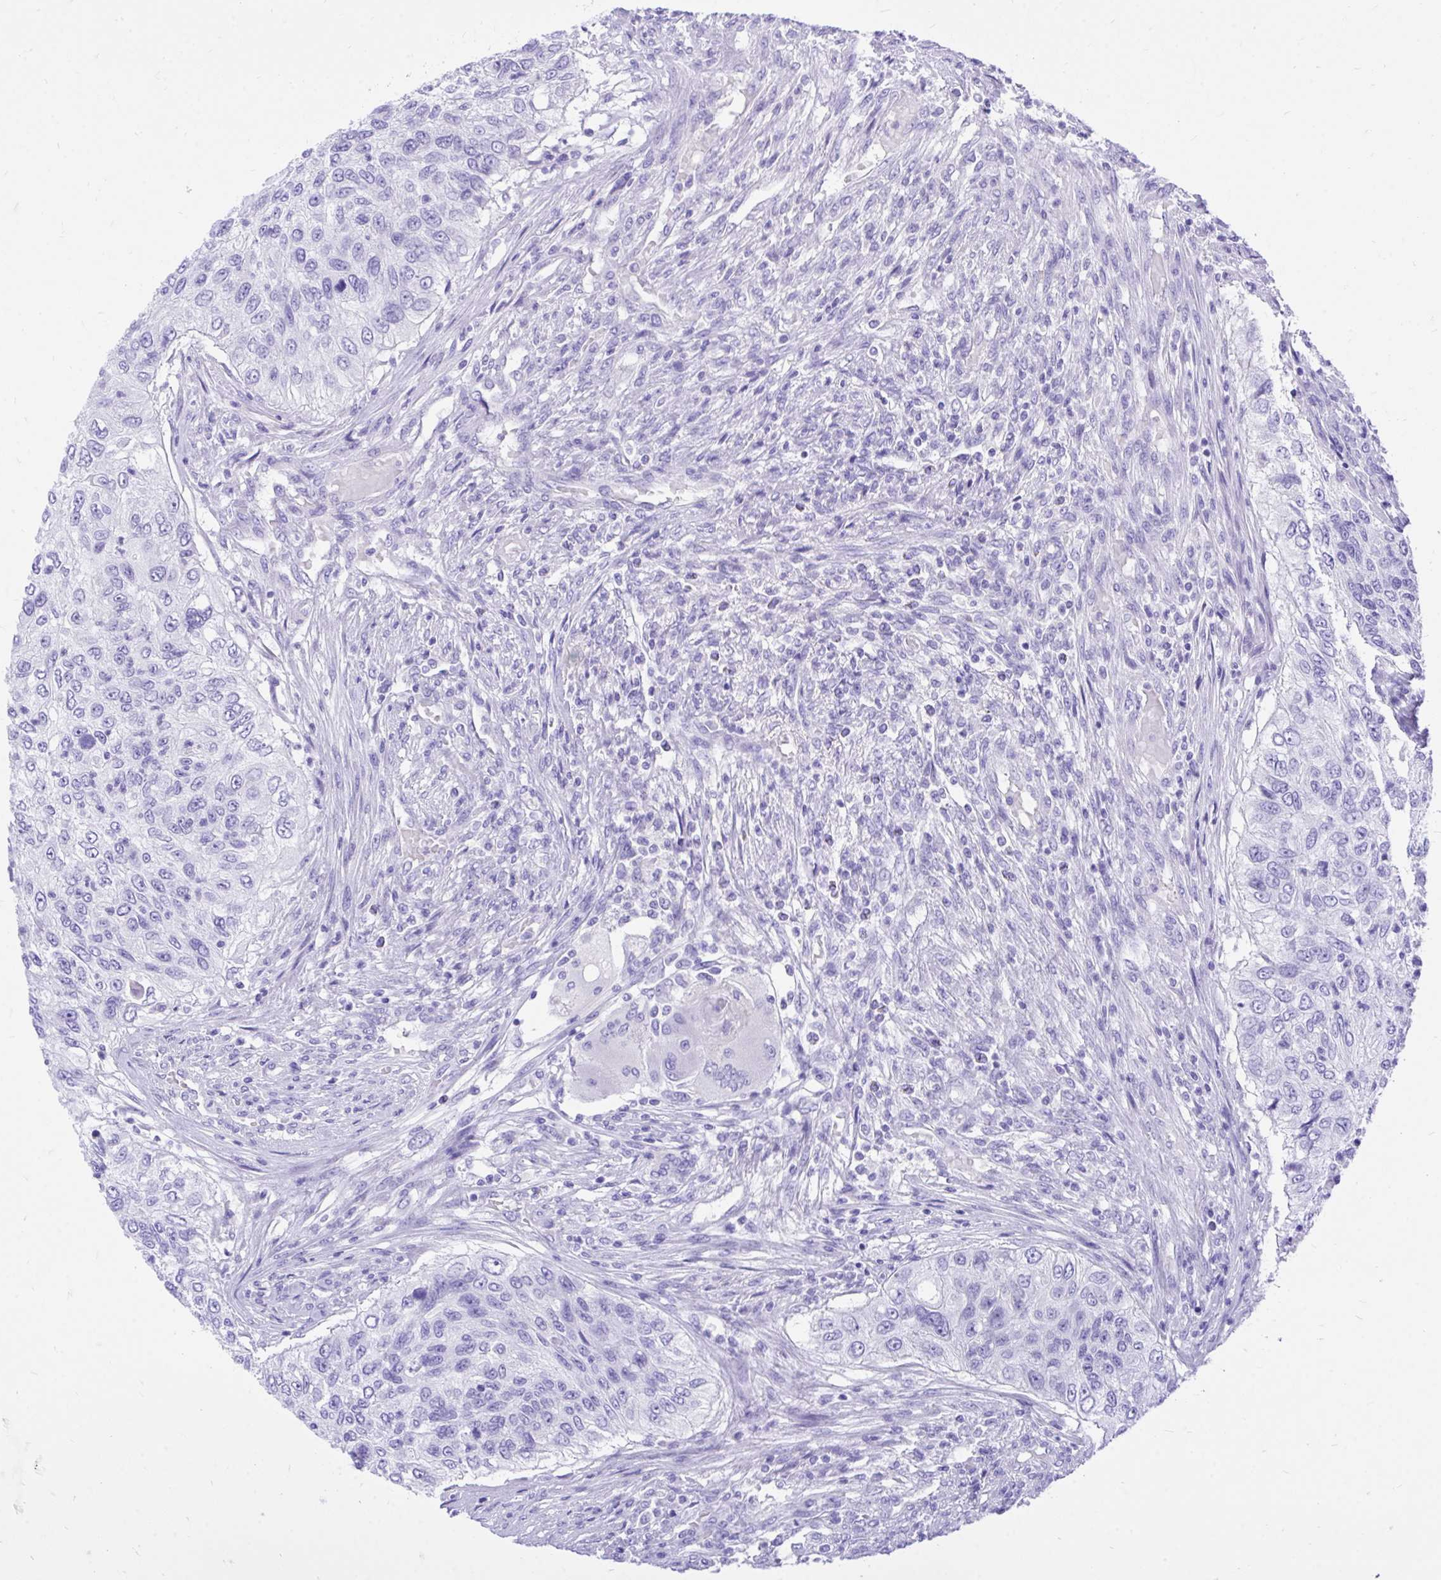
{"staining": {"intensity": "negative", "quantity": "none", "location": "none"}, "tissue": "urothelial cancer", "cell_type": "Tumor cells", "image_type": "cancer", "snomed": [{"axis": "morphology", "description": "Urothelial carcinoma, High grade"}, {"axis": "topography", "description": "Urinary bladder"}], "caption": "This is a histopathology image of immunohistochemistry staining of high-grade urothelial carcinoma, which shows no positivity in tumor cells. (DAB (3,3'-diaminobenzidine) IHC, high magnification).", "gene": "MON1A", "patient": {"sex": "female", "age": 60}}